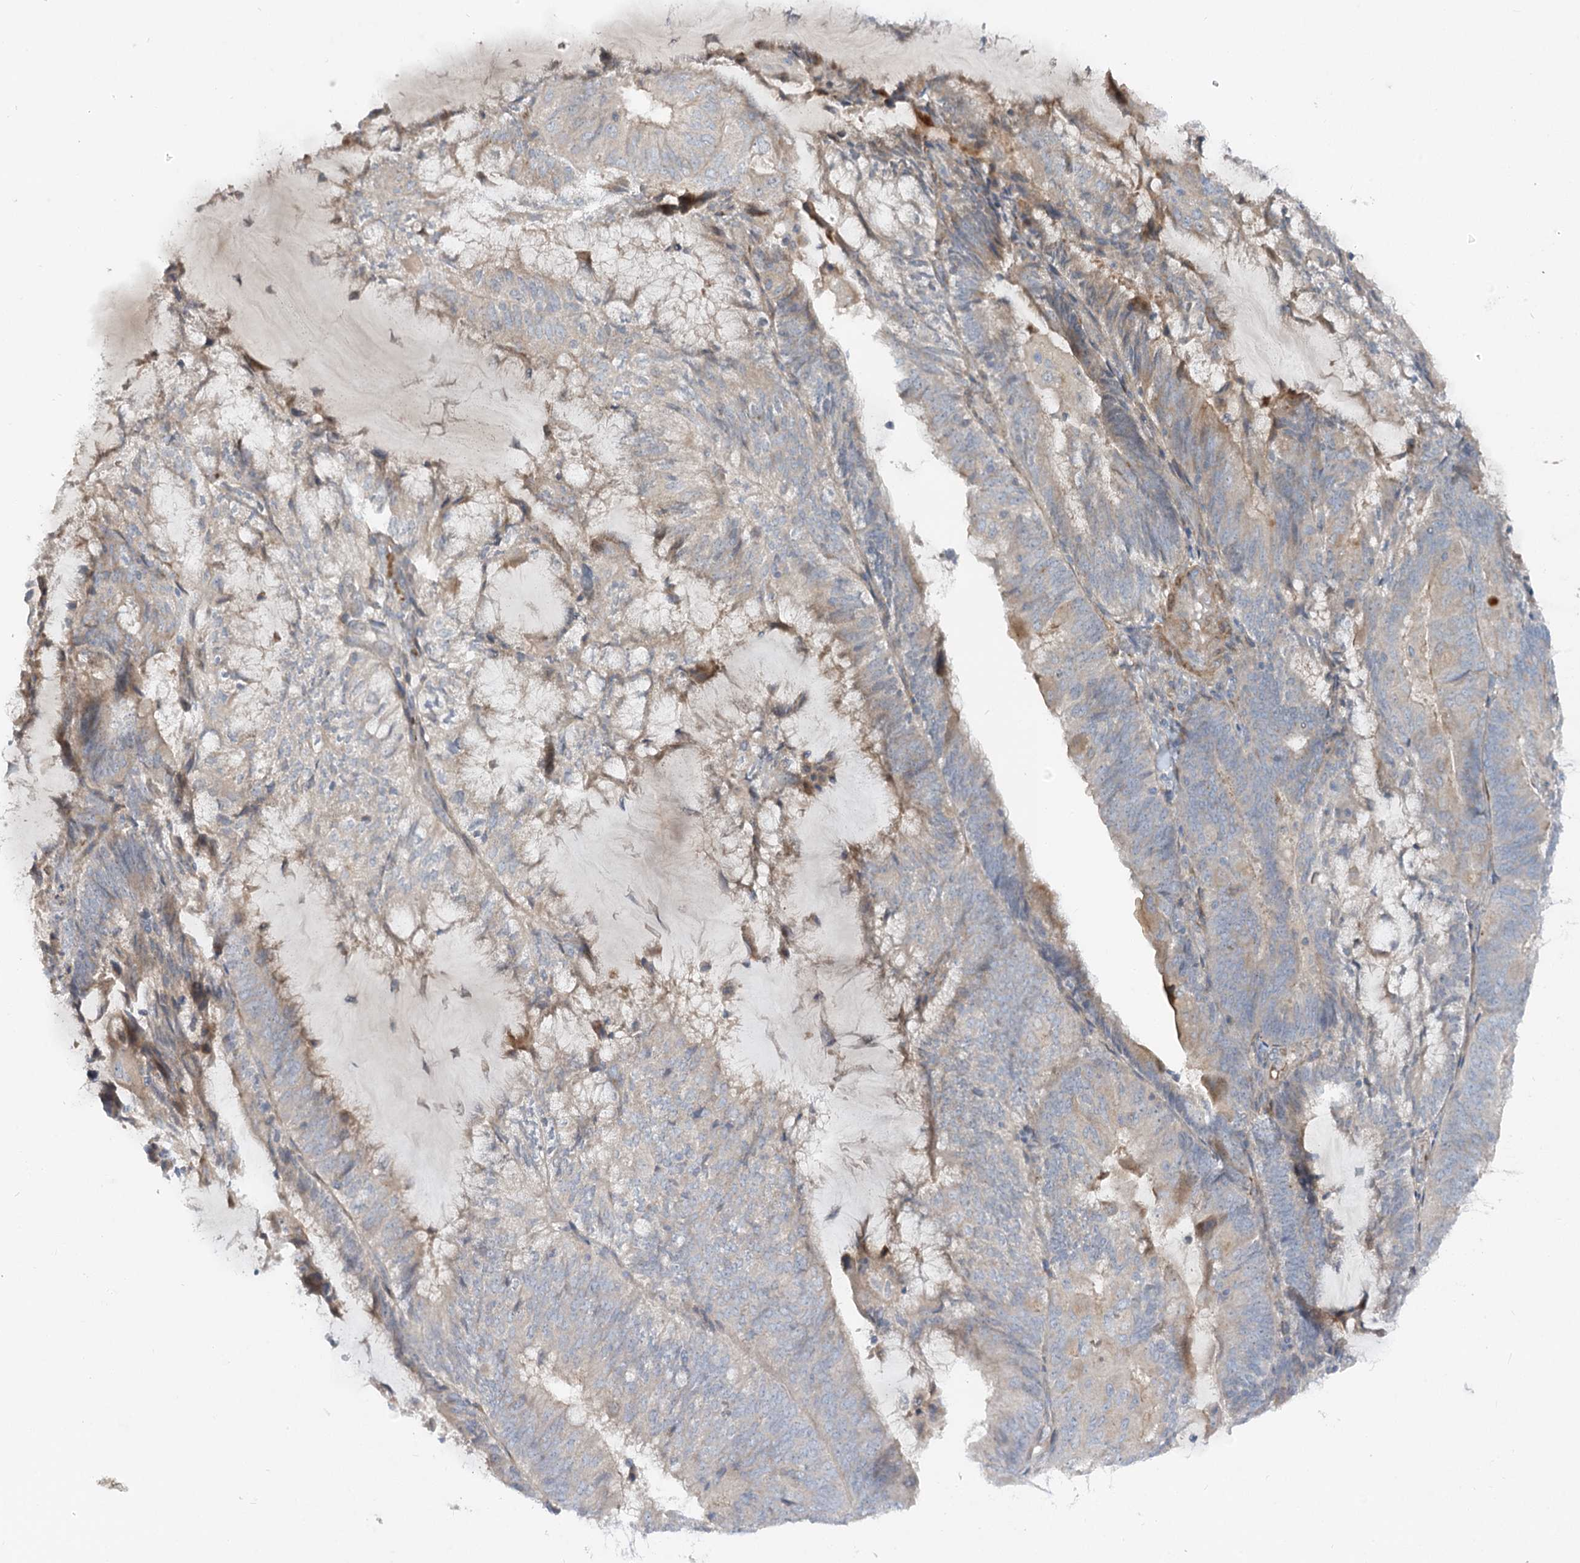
{"staining": {"intensity": "weak", "quantity": "<25%", "location": "cytoplasmic/membranous"}, "tissue": "endometrial cancer", "cell_type": "Tumor cells", "image_type": "cancer", "snomed": [{"axis": "morphology", "description": "Adenocarcinoma, NOS"}, {"axis": "topography", "description": "Endometrium"}], "caption": "Tumor cells show no significant positivity in endometrial cancer (adenocarcinoma).", "gene": "FGF19", "patient": {"sex": "female", "age": 81}}